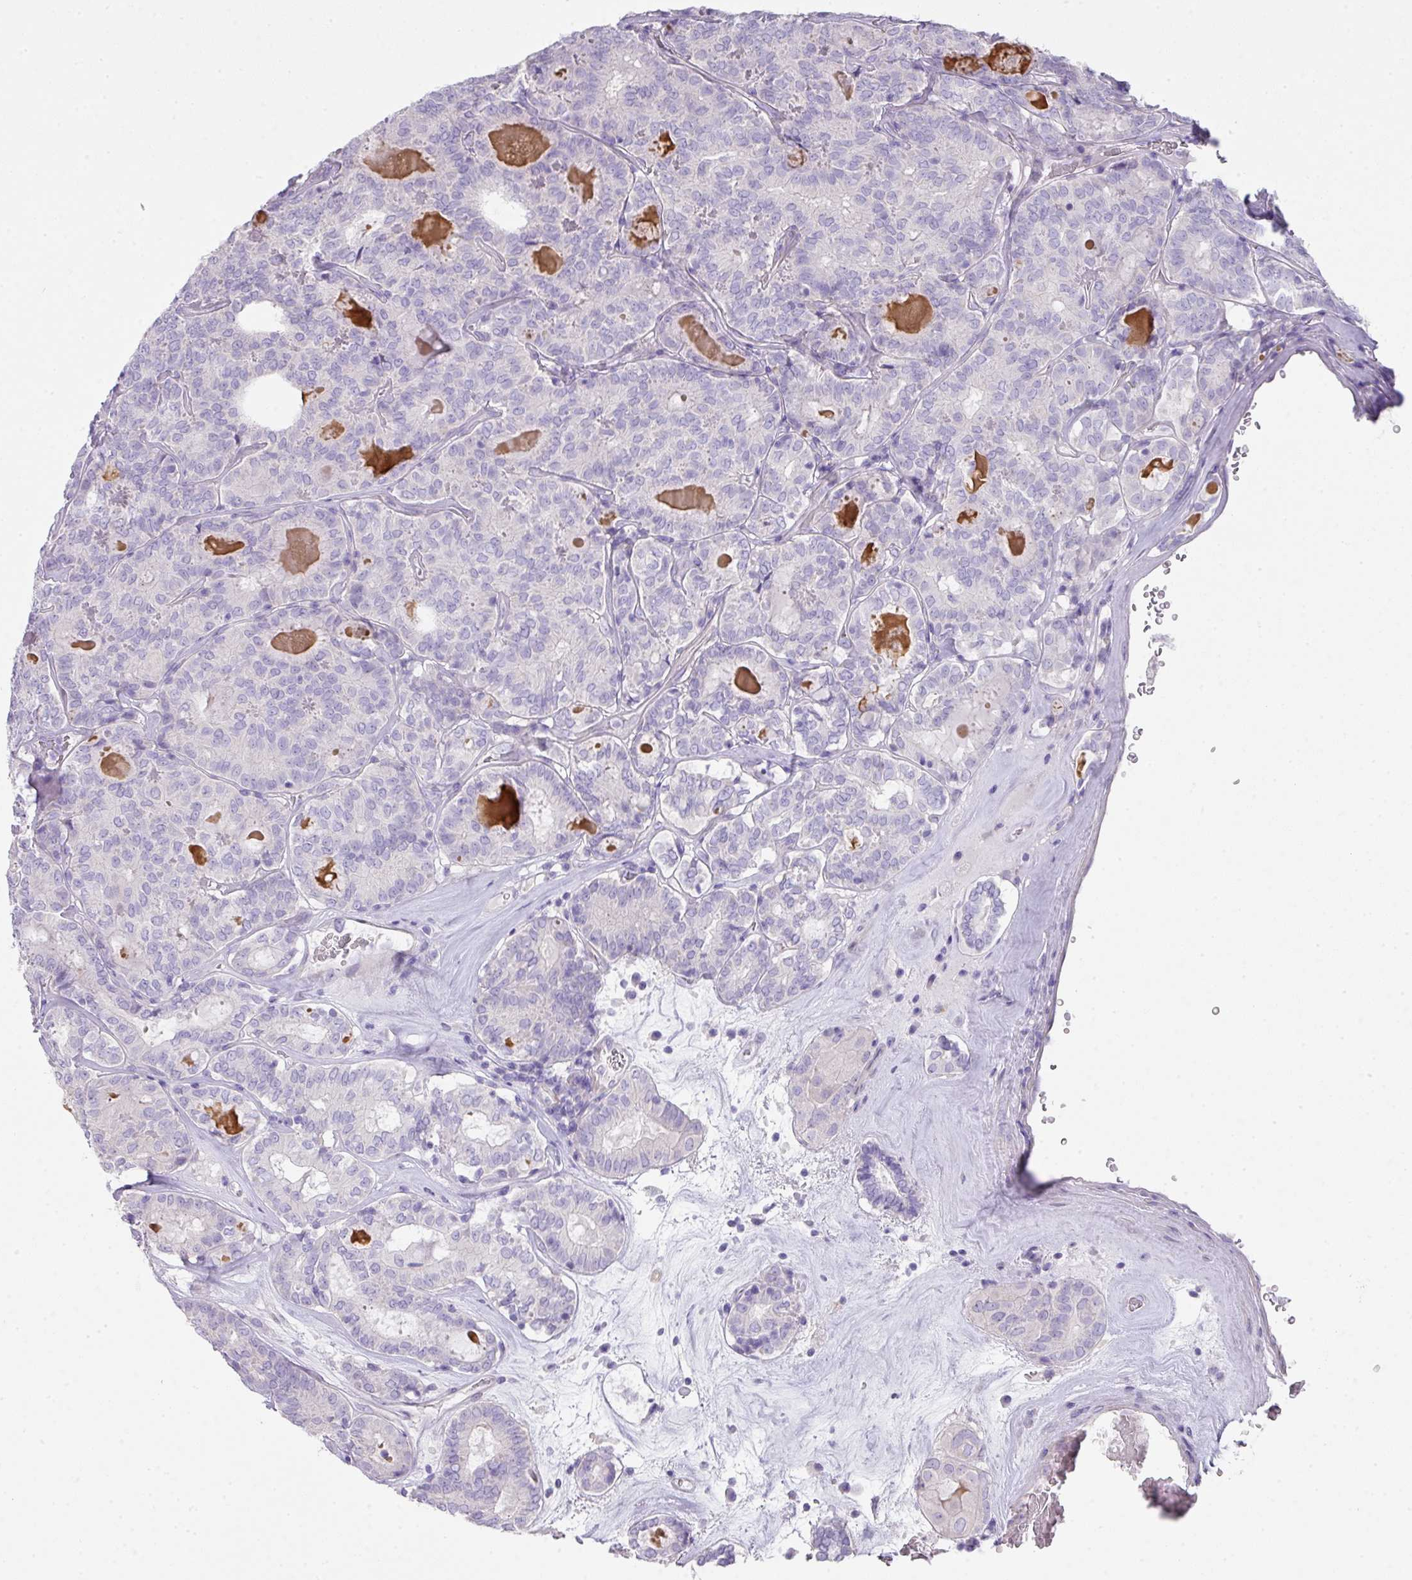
{"staining": {"intensity": "negative", "quantity": "none", "location": "none"}, "tissue": "thyroid cancer", "cell_type": "Tumor cells", "image_type": "cancer", "snomed": [{"axis": "morphology", "description": "Papillary adenocarcinoma, NOS"}, {"axis": "topography", "description": "Thyroid gland"}], "caption": "Immunohistochemistry (IHC) of papillary adenocarcinoma (thyroid) shows no positivity in tumor cells.", "gene": "GLI4", "patient": {"sex": "female", "age": 72}}